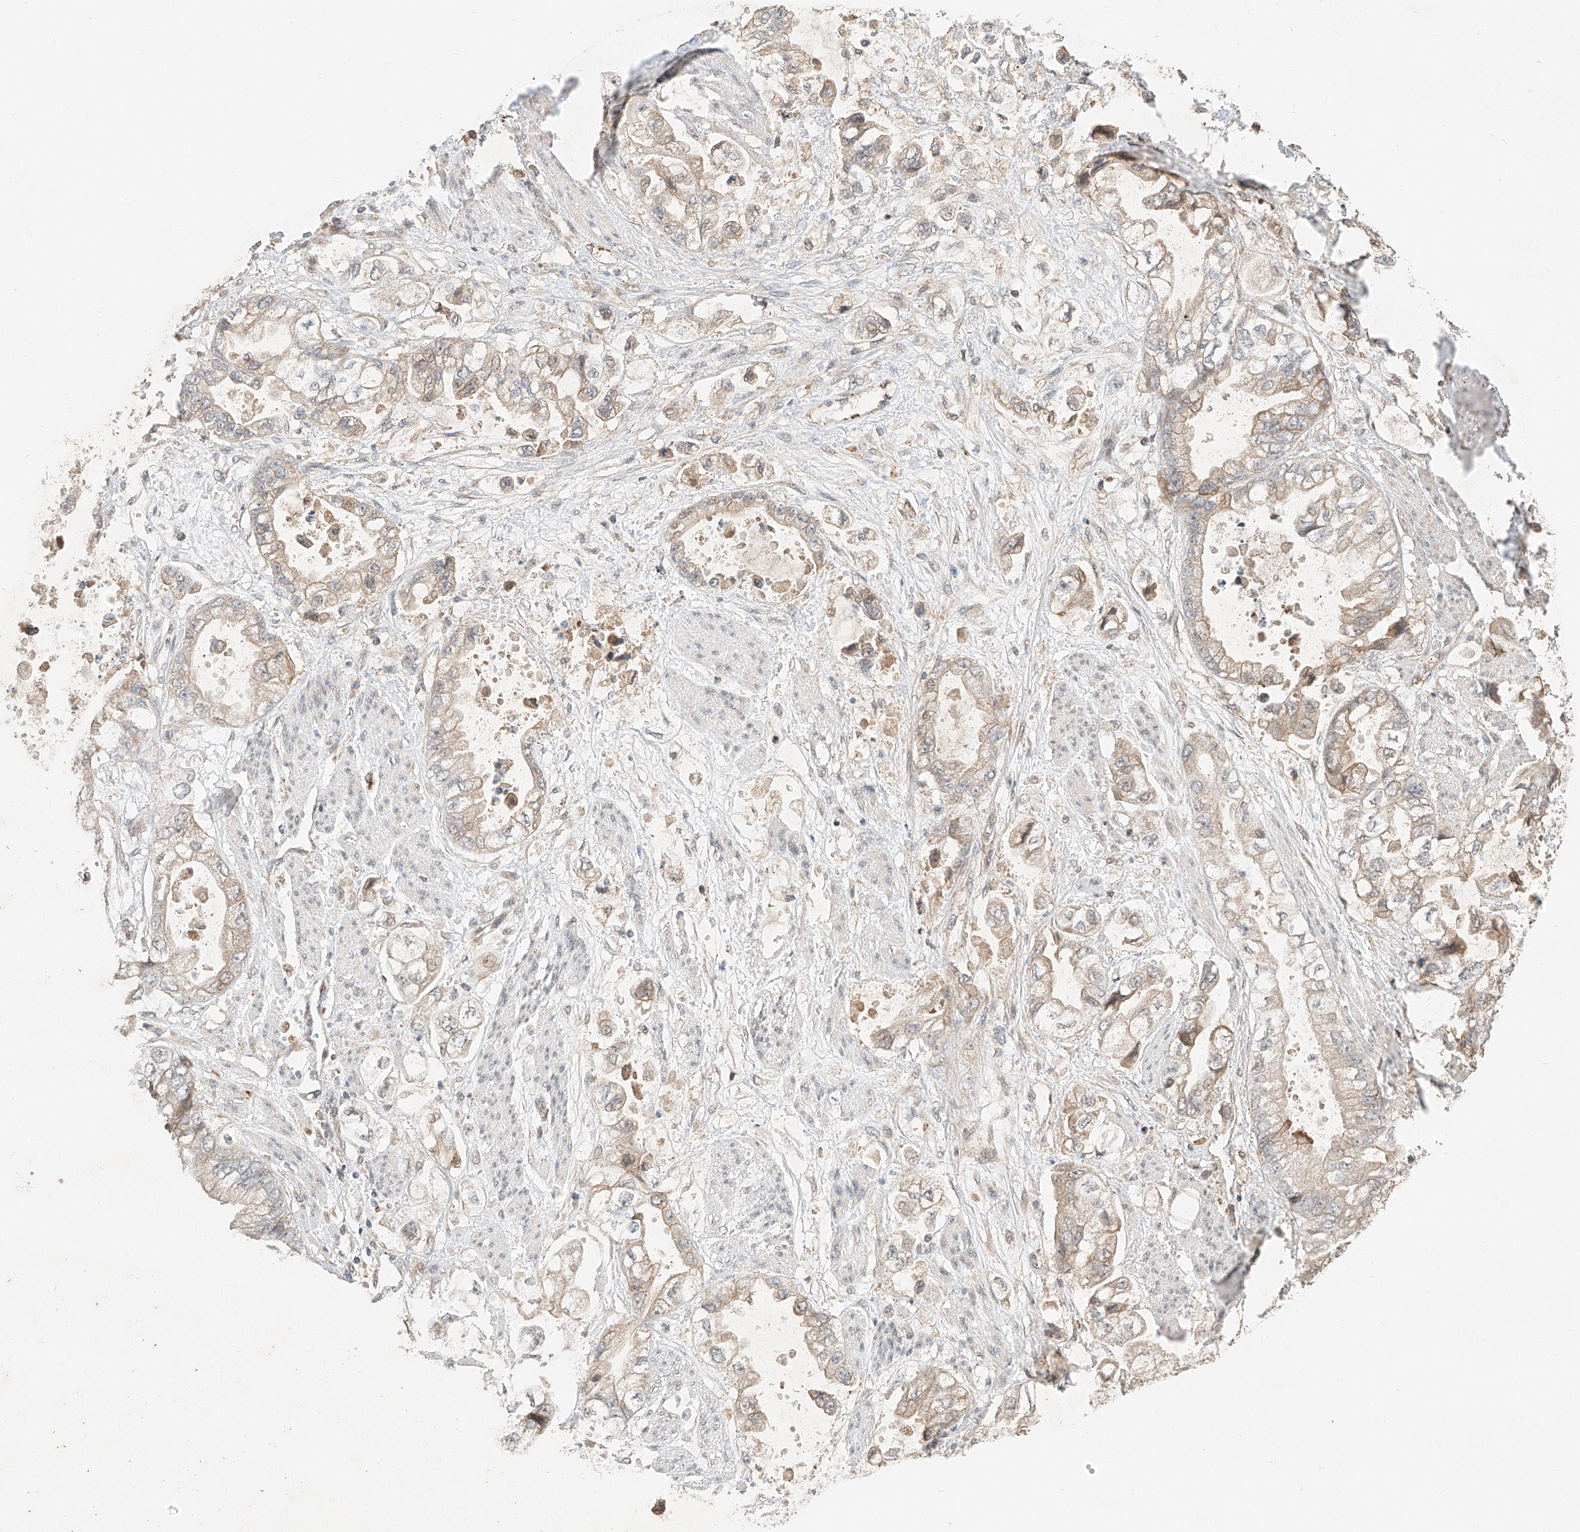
{"staining": {"intensity": "weak", "quantity": "<25%", "location": "cytoplasmic/membranous"}, "tissue": "stomach cancer", "cell_type": "Tumor cells", "image_type": "cancer", "snomed": [{"axis": "morphology", "description": "Adenocarcinoma, NOS"}, {"axis": "topography", "description": "Stomach"}], "caption": "There is no significant staining in tumor cells of adenocarcinoma (stomach).", "gene": "SUSD6", "patient": {"sex": "male", "age": 62}}